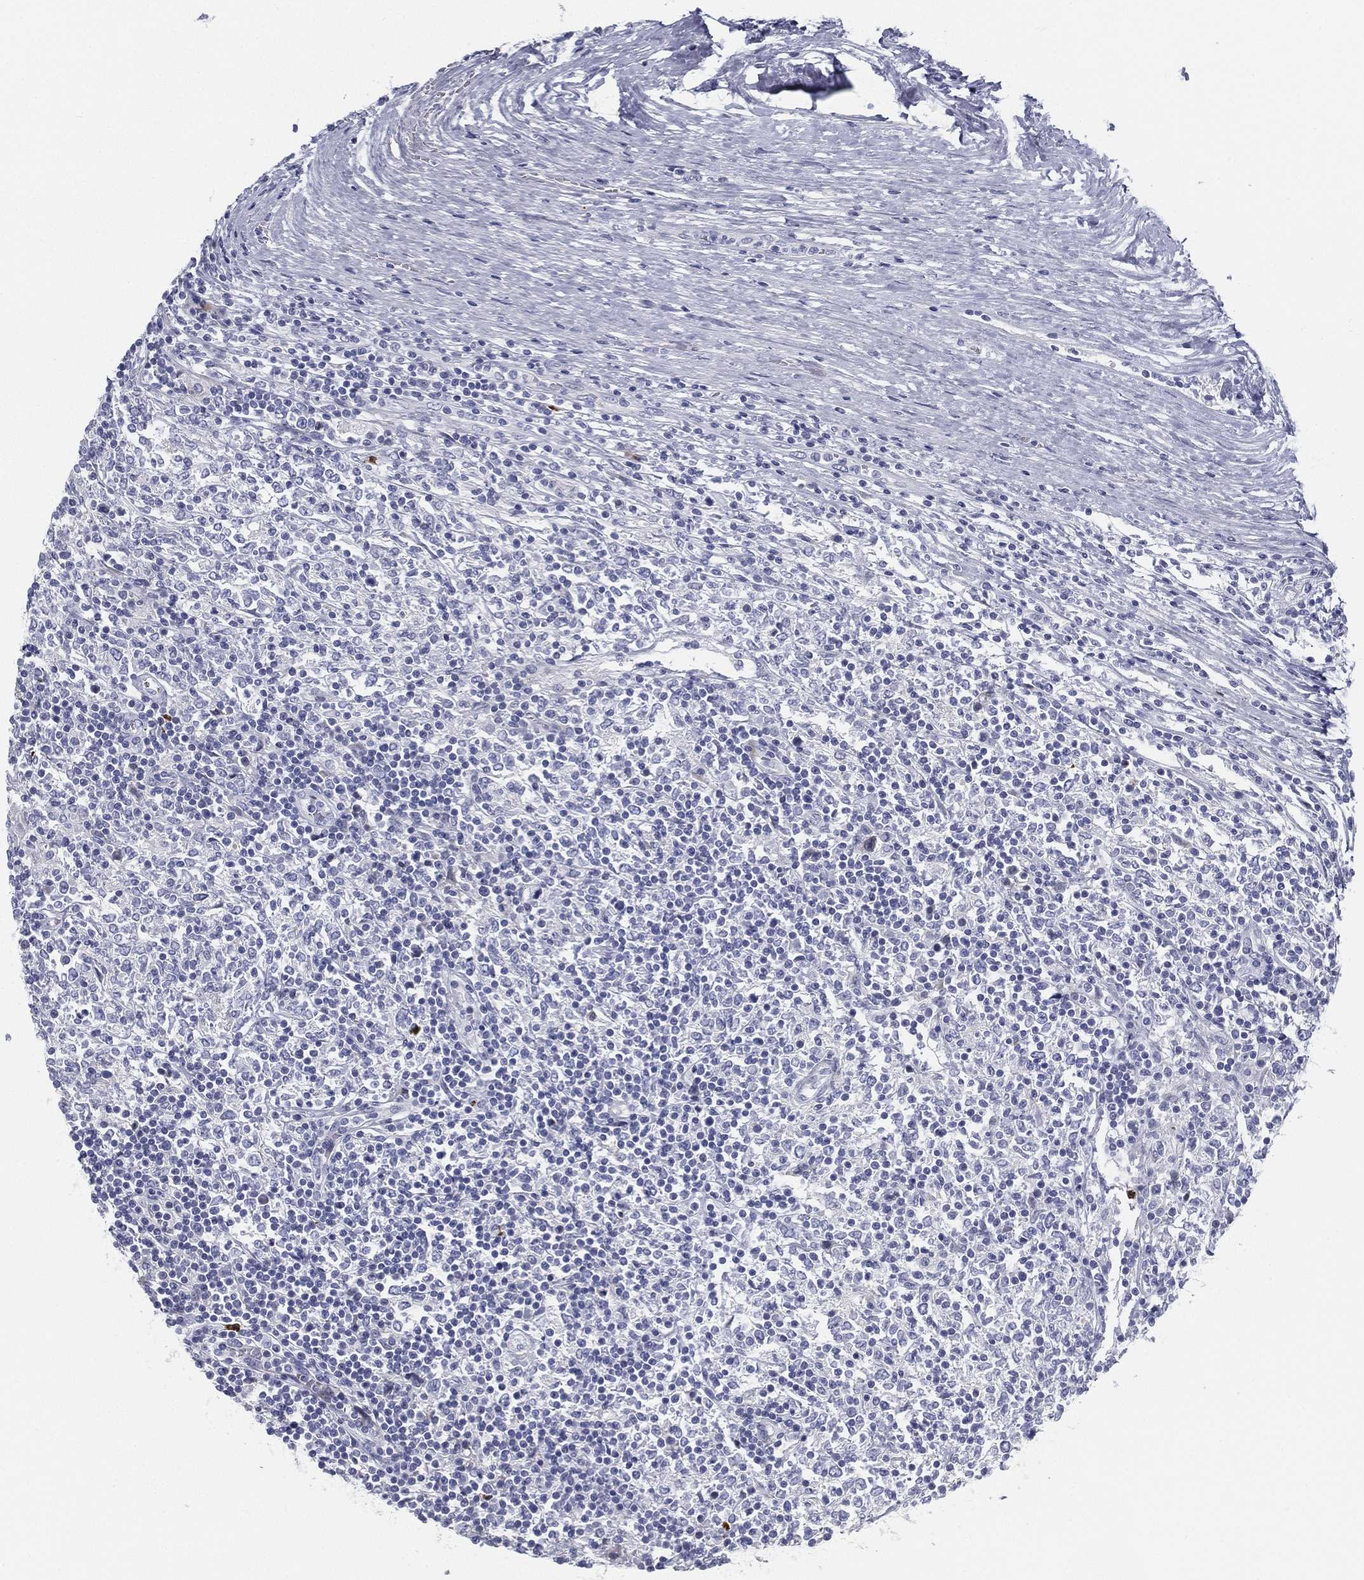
{"staining": {"intensity": "negative", "quantity": "none", "location": "none"}, "tissue": "lymphoma", "cell_type": "Tumor cells", "image_type": "cancer", "snomed": [{"axis": "morphology", "description": "Malignant lymphoma, non-Hodgkin's type, High grade"}, {"axis": "topography", "description": "Lymph node"}], "caption": "Image shows no protein staining in tumor cells of lymphoma tissue.", "gene": "SPPL2C", "patient": {"sex": "female", "age": 84}}